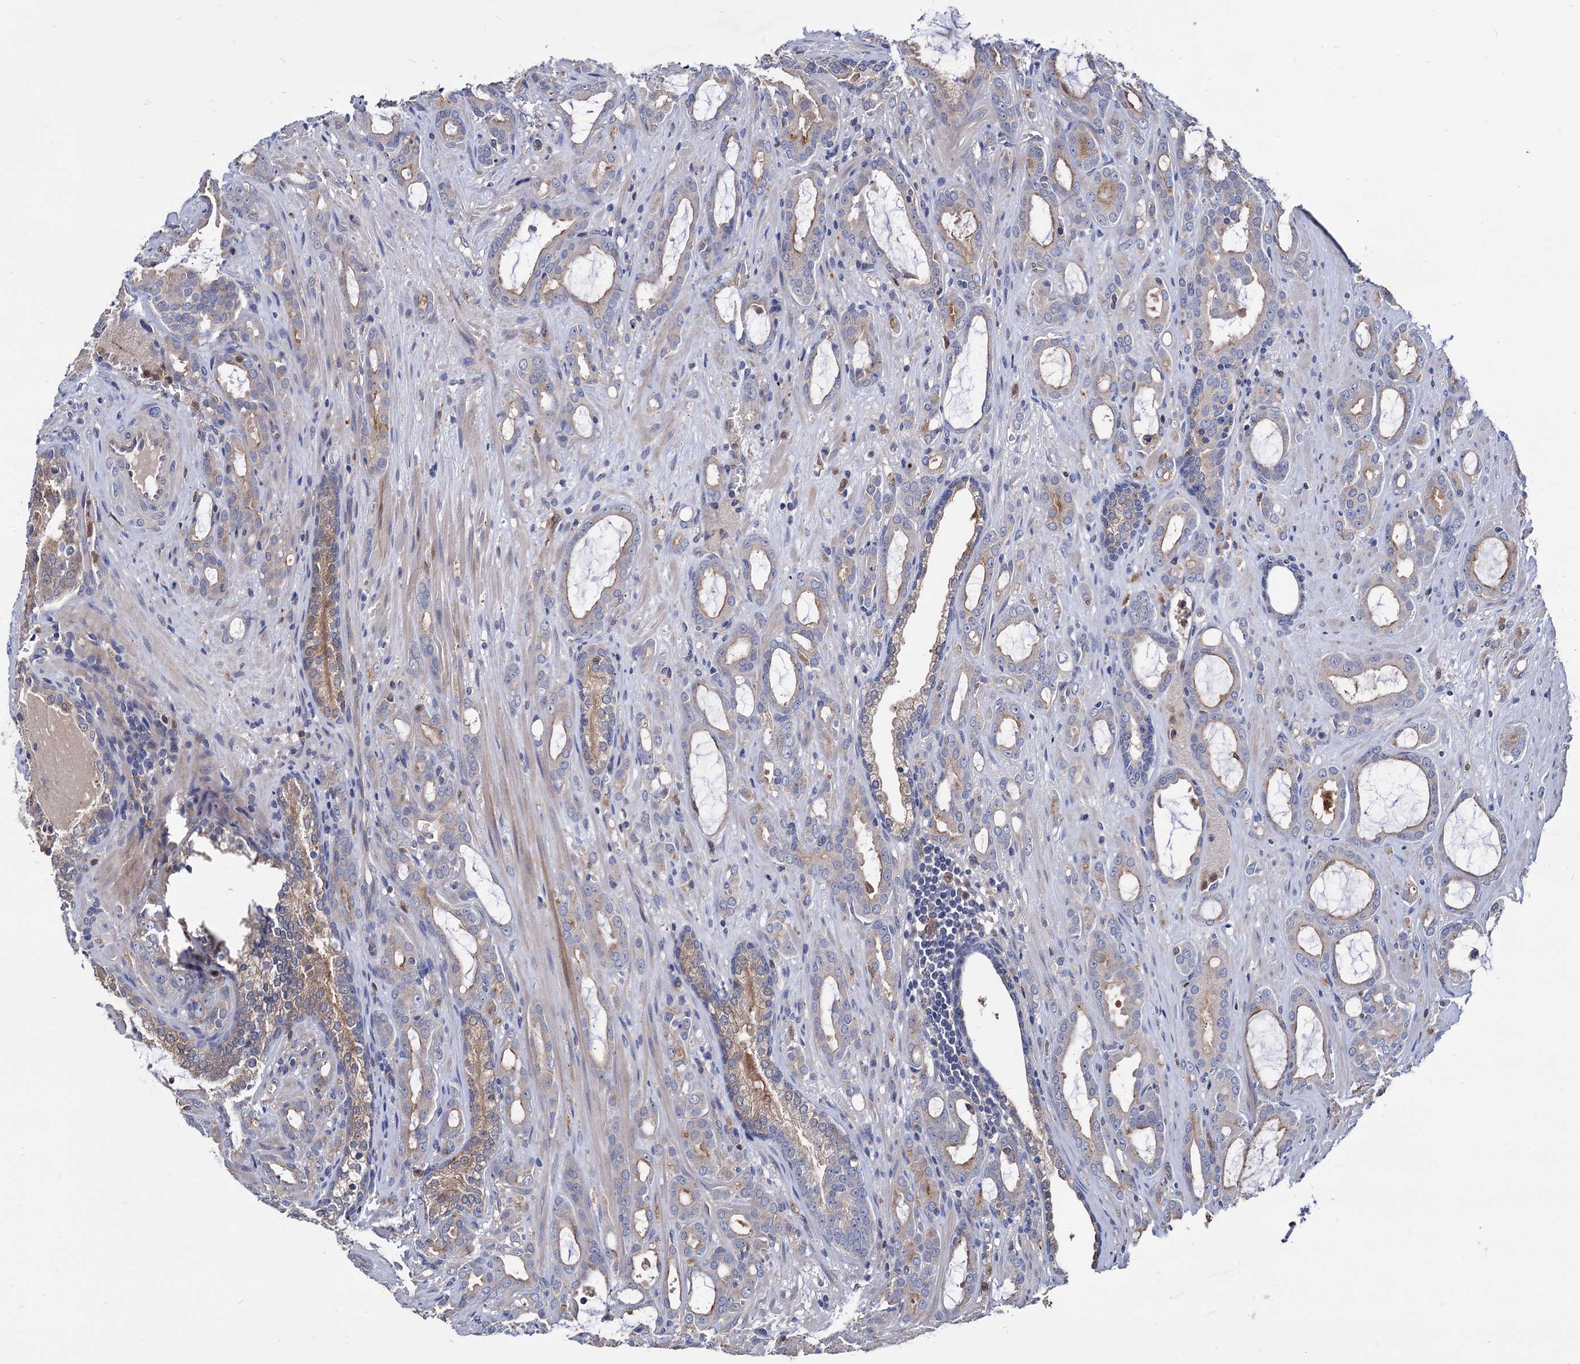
{"staining": {"intensity": "moderate", "quantity": "<25%", "location": "cytoplasmic/membranous"}, "tissue": "prostate cancer", "cell_type": "Tumor cells", "image_type": "cancer", "snomed": [{"axis": "morphology", "description": "Adenocarcinoma, High grade"}, {"axis": "topography", "description": "Prostate"}], "caption": "Prostate cancer tissue shows moderate cytoplasmic/membranous staining in approximately <25% of tumor cells, visualized by immunohistochemistry.", "gene": "CPPED1", "patient": {"sex": "male", "age": 72}}